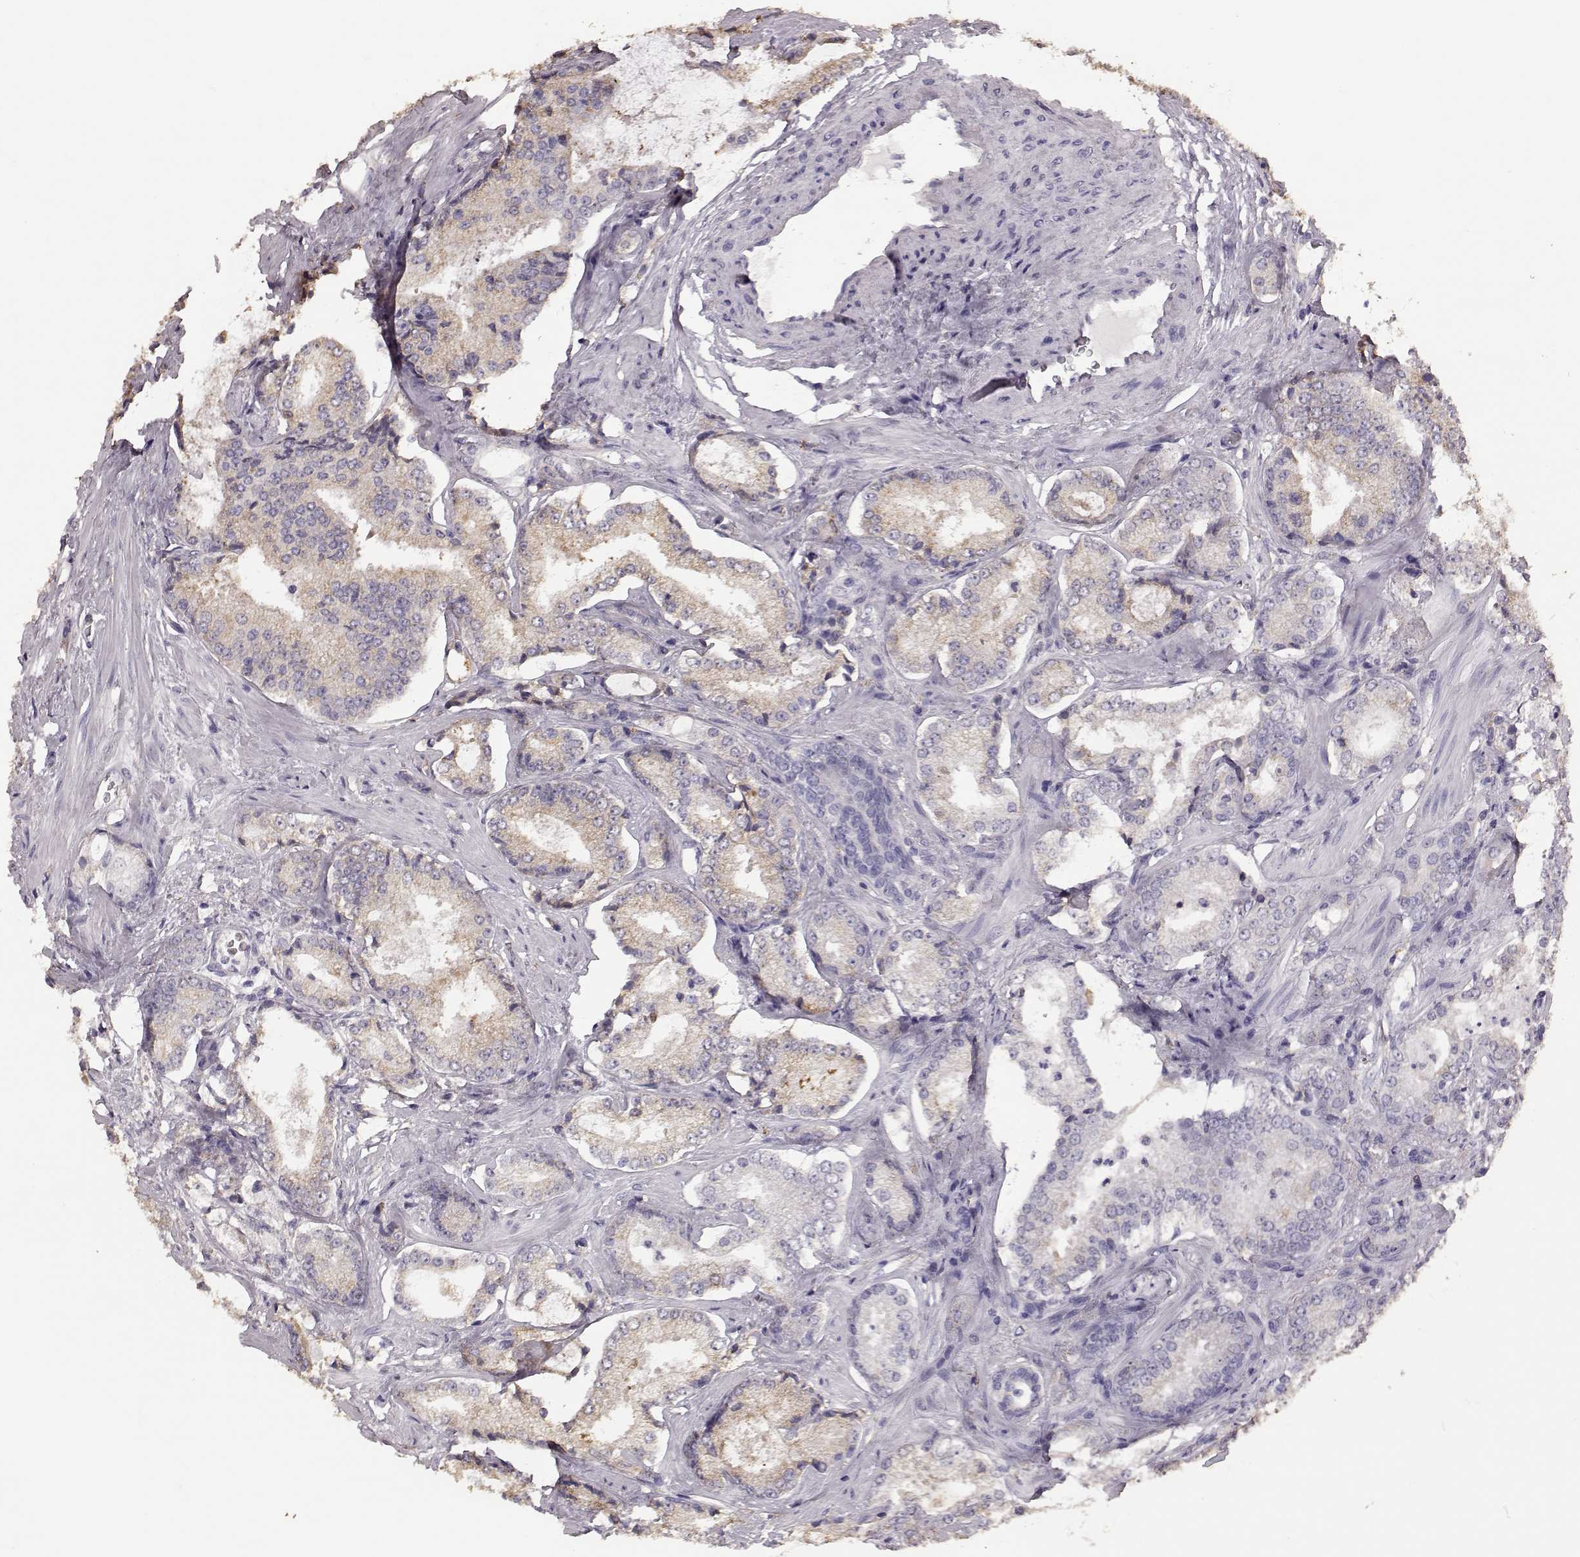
{"staining": {"intensity": "weak", "quantity": ">75%", "location": "cytoplasmic/membranous"}, "tissue": "prostate cancer", "cell_type": "Tumor cells", "image_type": "cancer", "snomed": [{"axis": "morphology", "description": "Adenocarcinoma, Low grade"}, {"axis": "topography", "description": "Prostate"}], "caption": "The immunohistochemical stain shows weak cytoplasmic/membranous positivity in tumor cells of adenocarcinoma (low-grade) (prostate) tissue. The staining was performed using DAB, with brown indicating positive protein expression. Nuclei are stained blue with hematoxylin.", "gene": "GABRG3", "patient": {"sex": "male", "age": 56}}